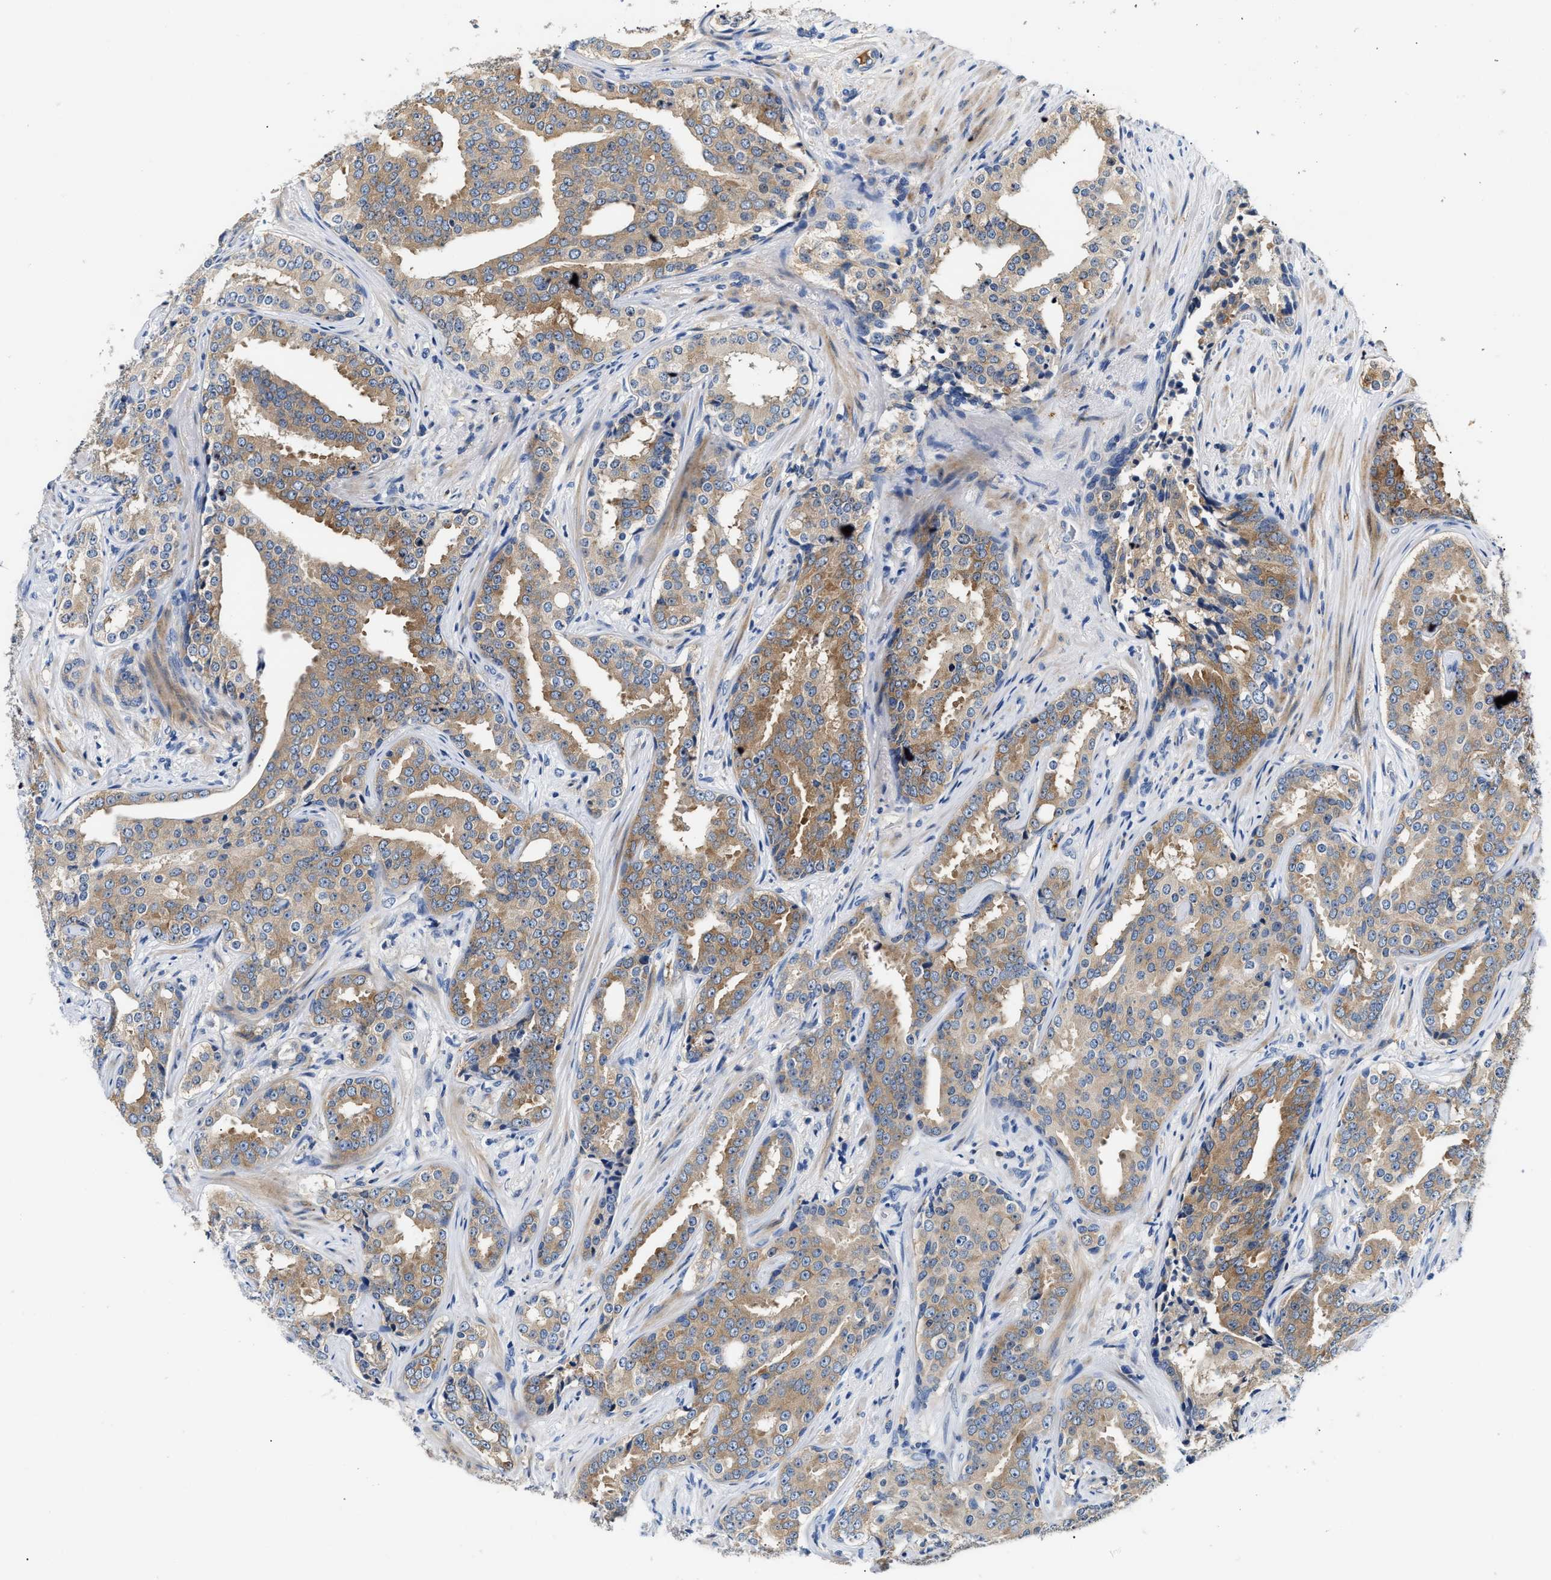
{"staining": {"intensity": "moderate", "quantity": ">75%", "location": "cytoplasmic/membranous"}, "tissue": "prostate cancer", "cell_type": "Tumor cells", "image_type": "cancer", "snomed": [{"axis": "morphology", "description": "Adenocarcinoma, High grade"}, {"axis": "topography", "description": "Prostate"}], "caption": "An immunohistochemistry image of neoplastic tissue is shown. Protein staining in brown shows moderate cytoplasmic/membranous positivity in prostate cancer (adenocarcinoma (high-grade)) within tumor cells.", "gene": "TUT7", "patient": {"sex": "male", "age": 71}}